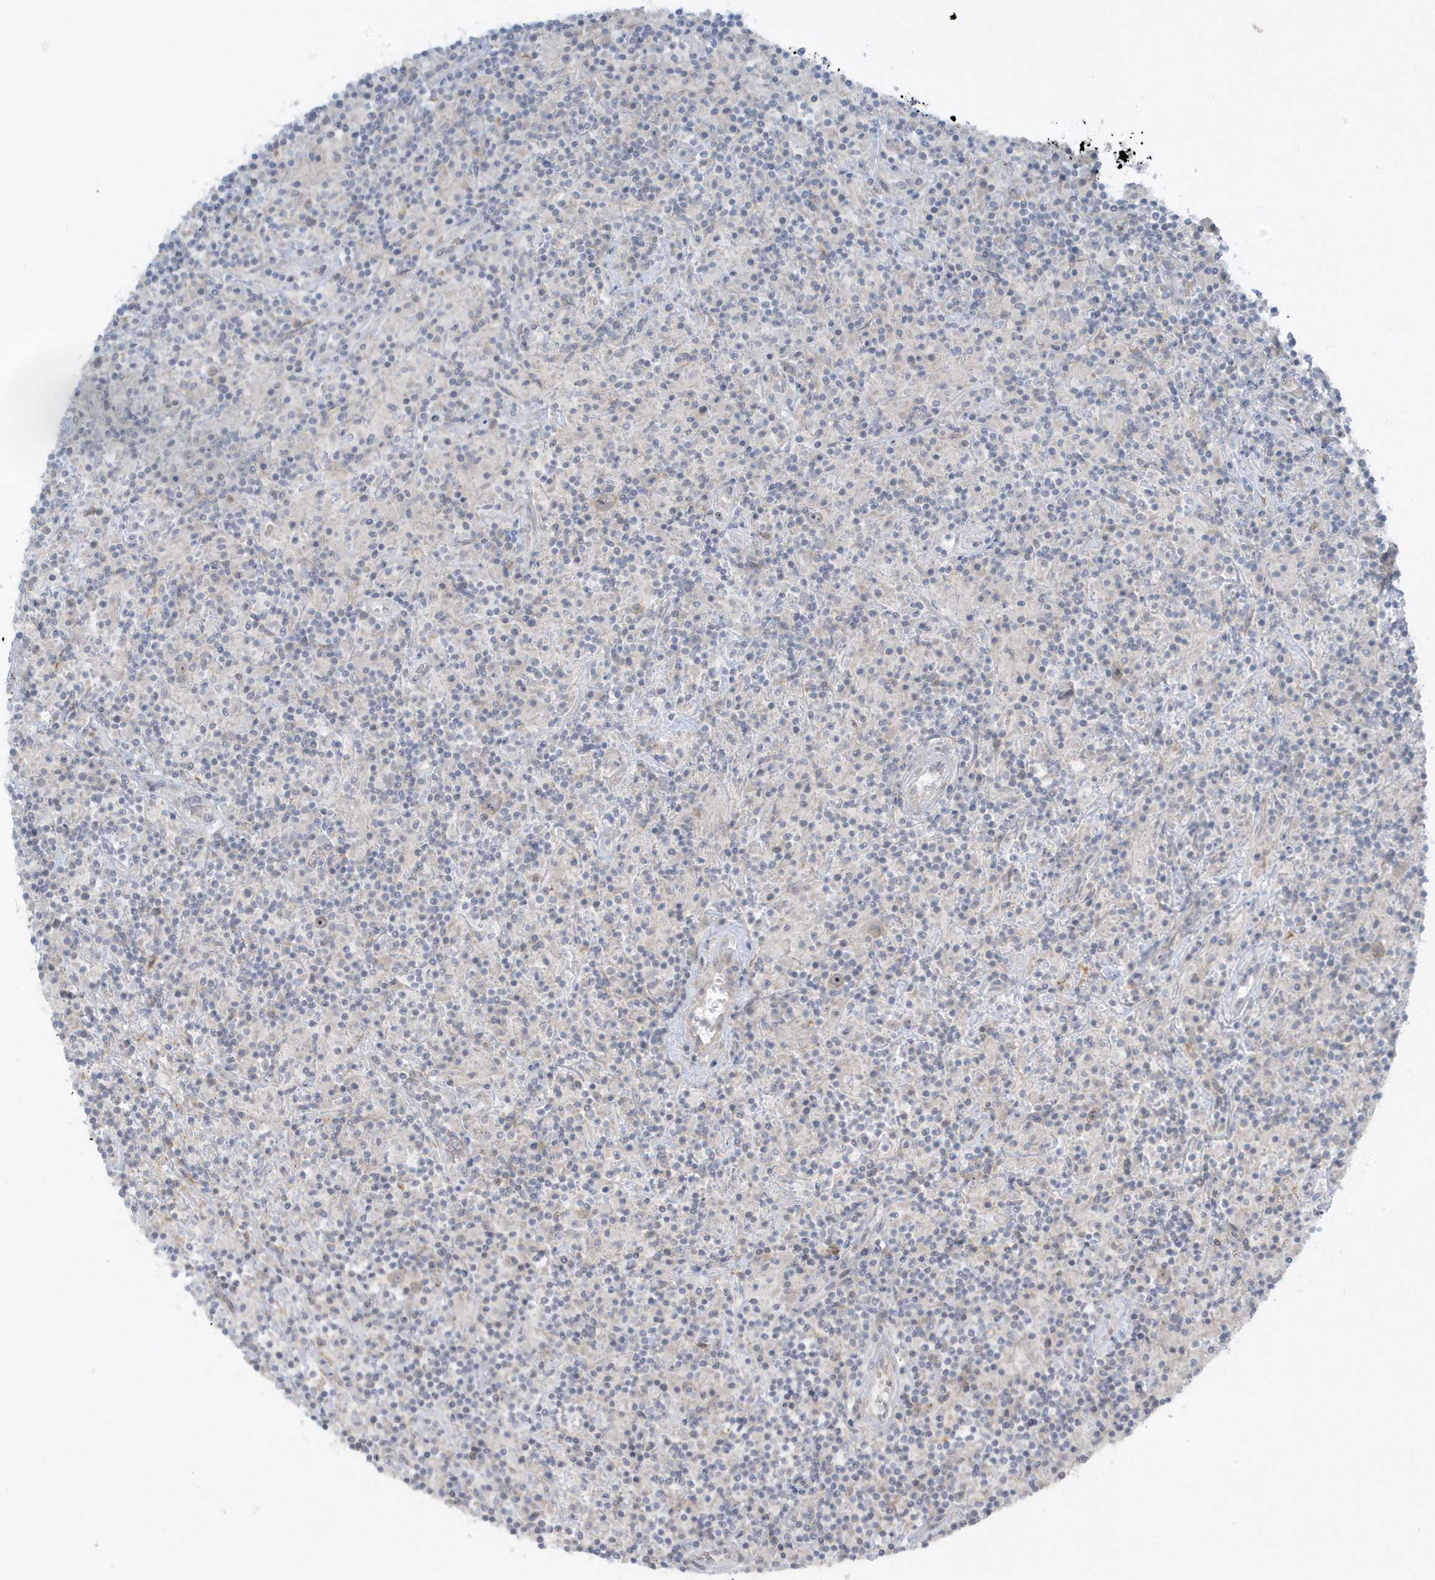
{"staining": {"intensity": "weak", "quantity": "<25%", "location": "cytoplasmic/membranous"}, "tissue": "lymphoma", "cell_type": "Tumor cells", "image_type": "cancer", "snomed": [{"axis": "morphology", "description": "Hodgkin's disease, NOS"}, {"axis": "topography", "description": "Lymph node"}], "caption": "Tumor cells show no significant protein expression in lymphoma.", "gene": "SCN3A", "patient": {"sex": "male", "age": 70}}